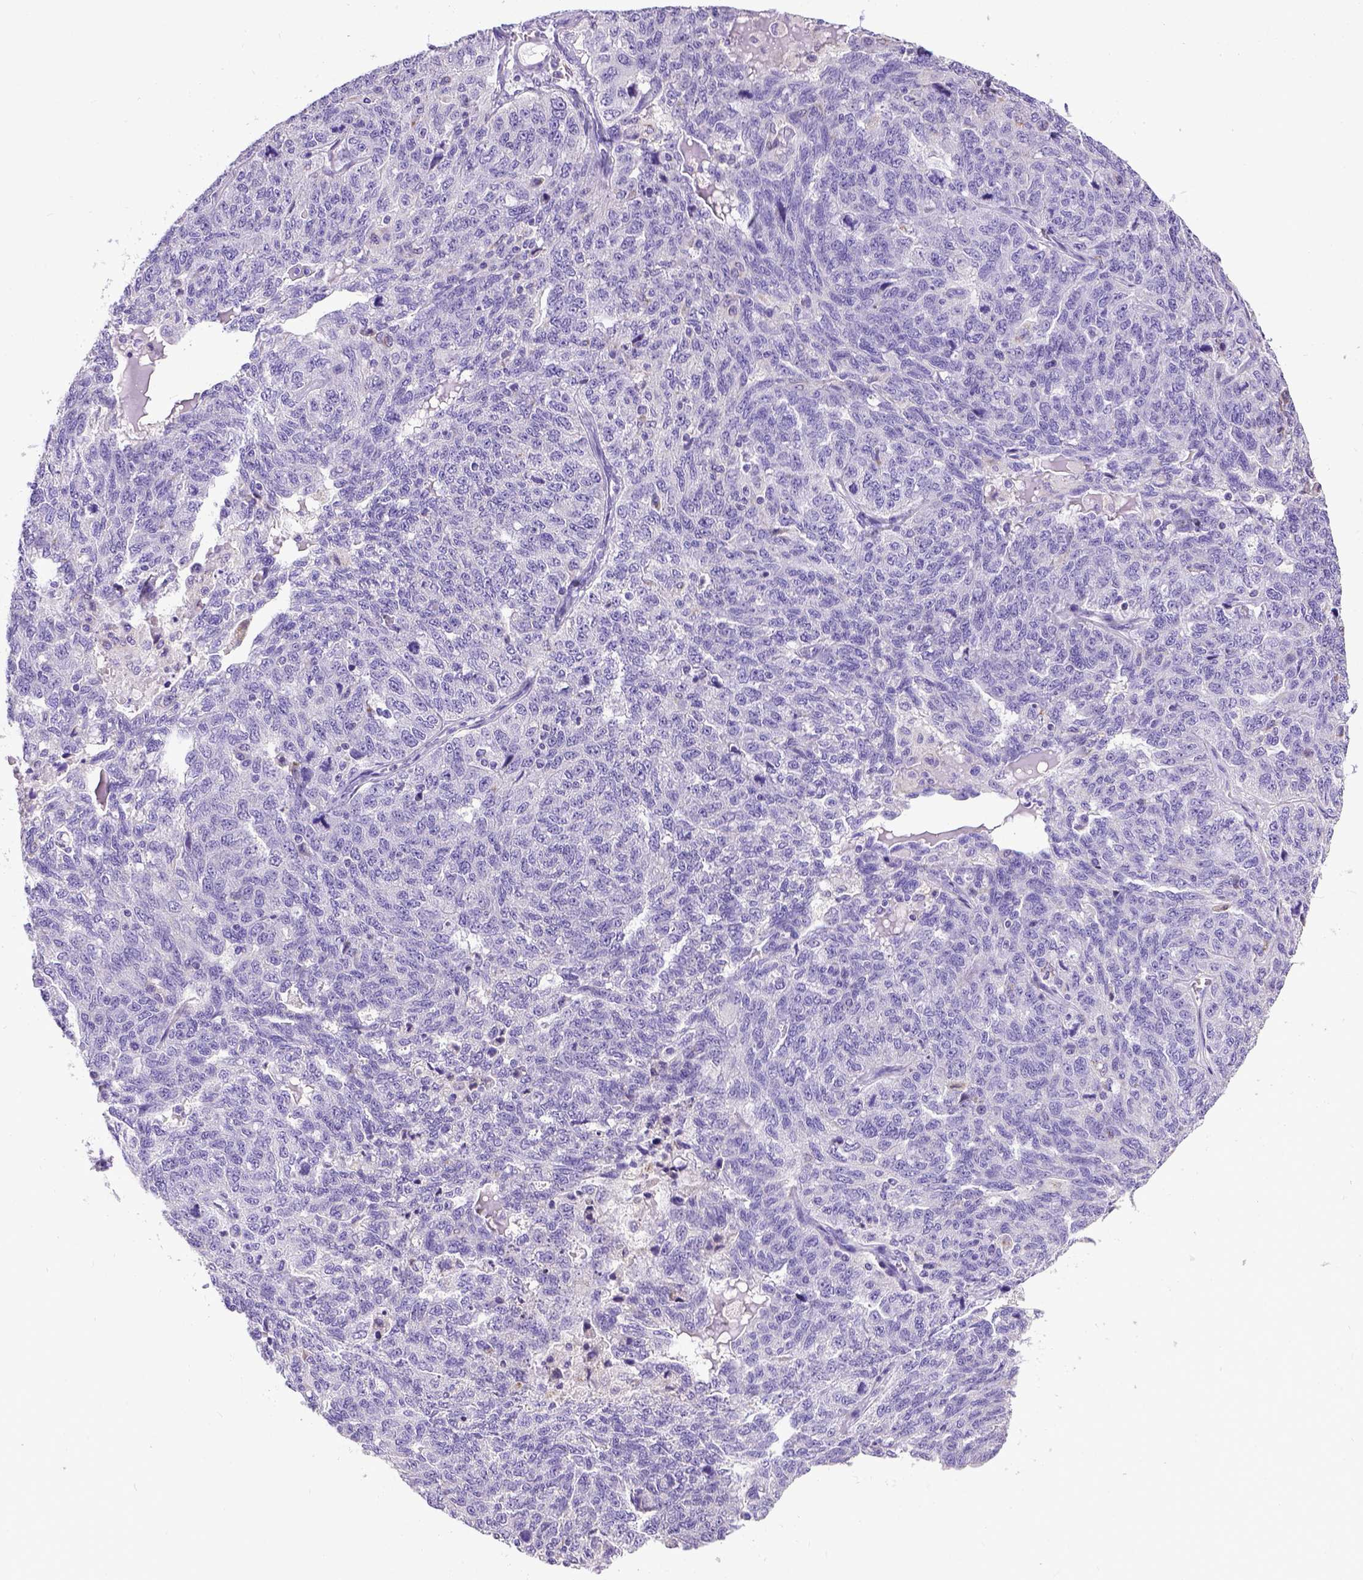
{"staining": {"intensity": "negative", "quantity": "none", "location": "none"}, "tissue": "ovarian cancer", "cell_type": "Tumor cells", "image_type": "cancer", "snomed": [{"axis": "morphology", "description": "Cystadenocarcinoma, serous, NOS"}, {"axis": "topography", "description": "Ovary"}], "caption": "This is a photomicrograph of immunohistochemistry (IHC) staining of ovarian serous cystadenocarcinoma, which shows no staining in tumor cells.", "gene": "SPEF1", "patient": {"sex": "female", "age": 71}}